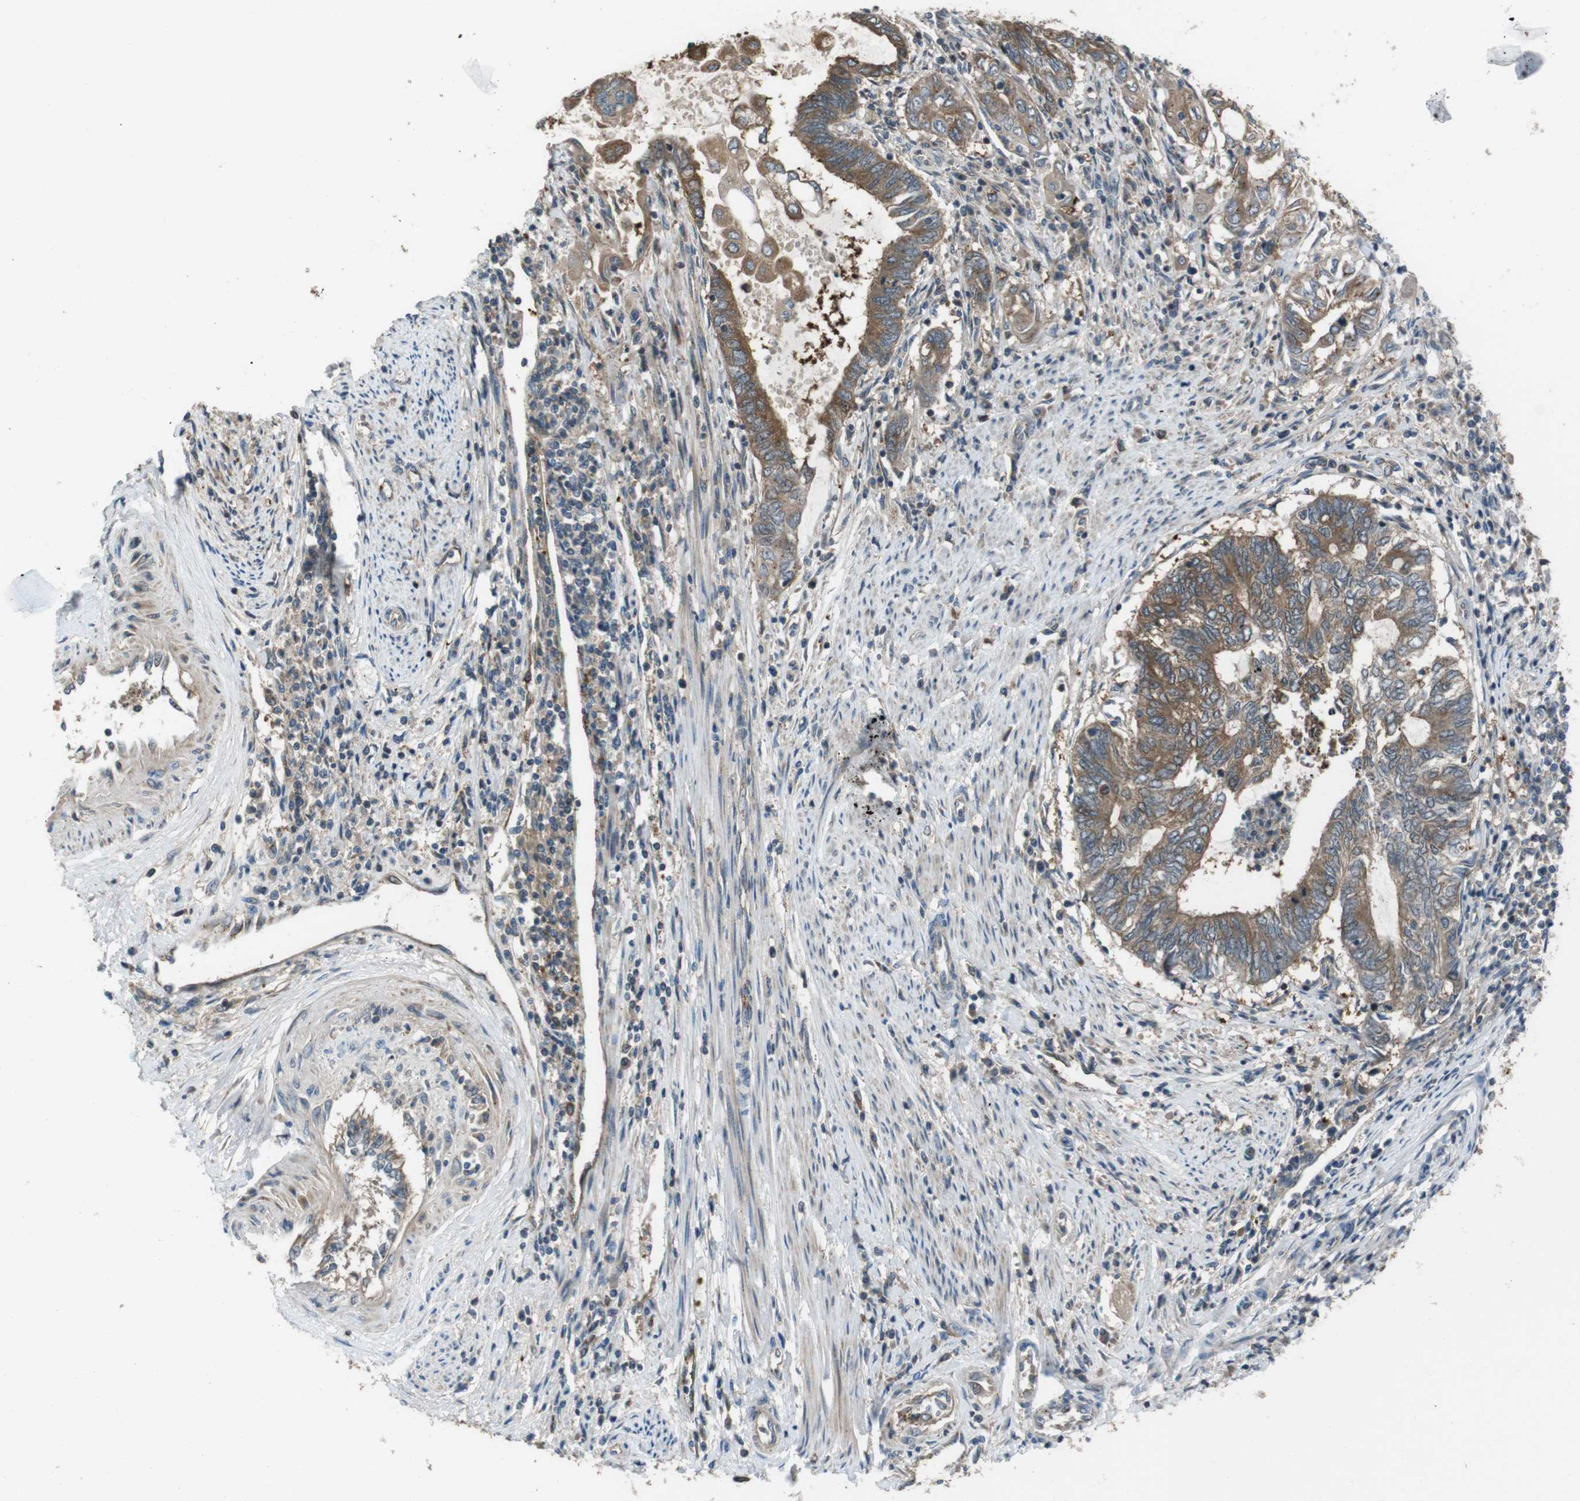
{"staining": {"intensity": "moderate", "quantity": ">75%", "location": "cytoplasmic/membranous"}, "tissue": "endometrial cancer", "cell_type": "Tumor cells", "image_type": "cancer", "snomed": [{"axis": "morphology", "description": "Adenocarcinoma, NOS"}, {"axis": "topography", "description": "Uterus"}, {"axis": "topography", "description": "Endometrium"}], "caption": "Protein staining exhibits moderate cytoplasmic/membranous staining in approximately >75% of tumor cells in endometrial cancer (adenocarcinoma).", "gene": "SLC22A23", "patient": {"sex": "female", "age": 70}}